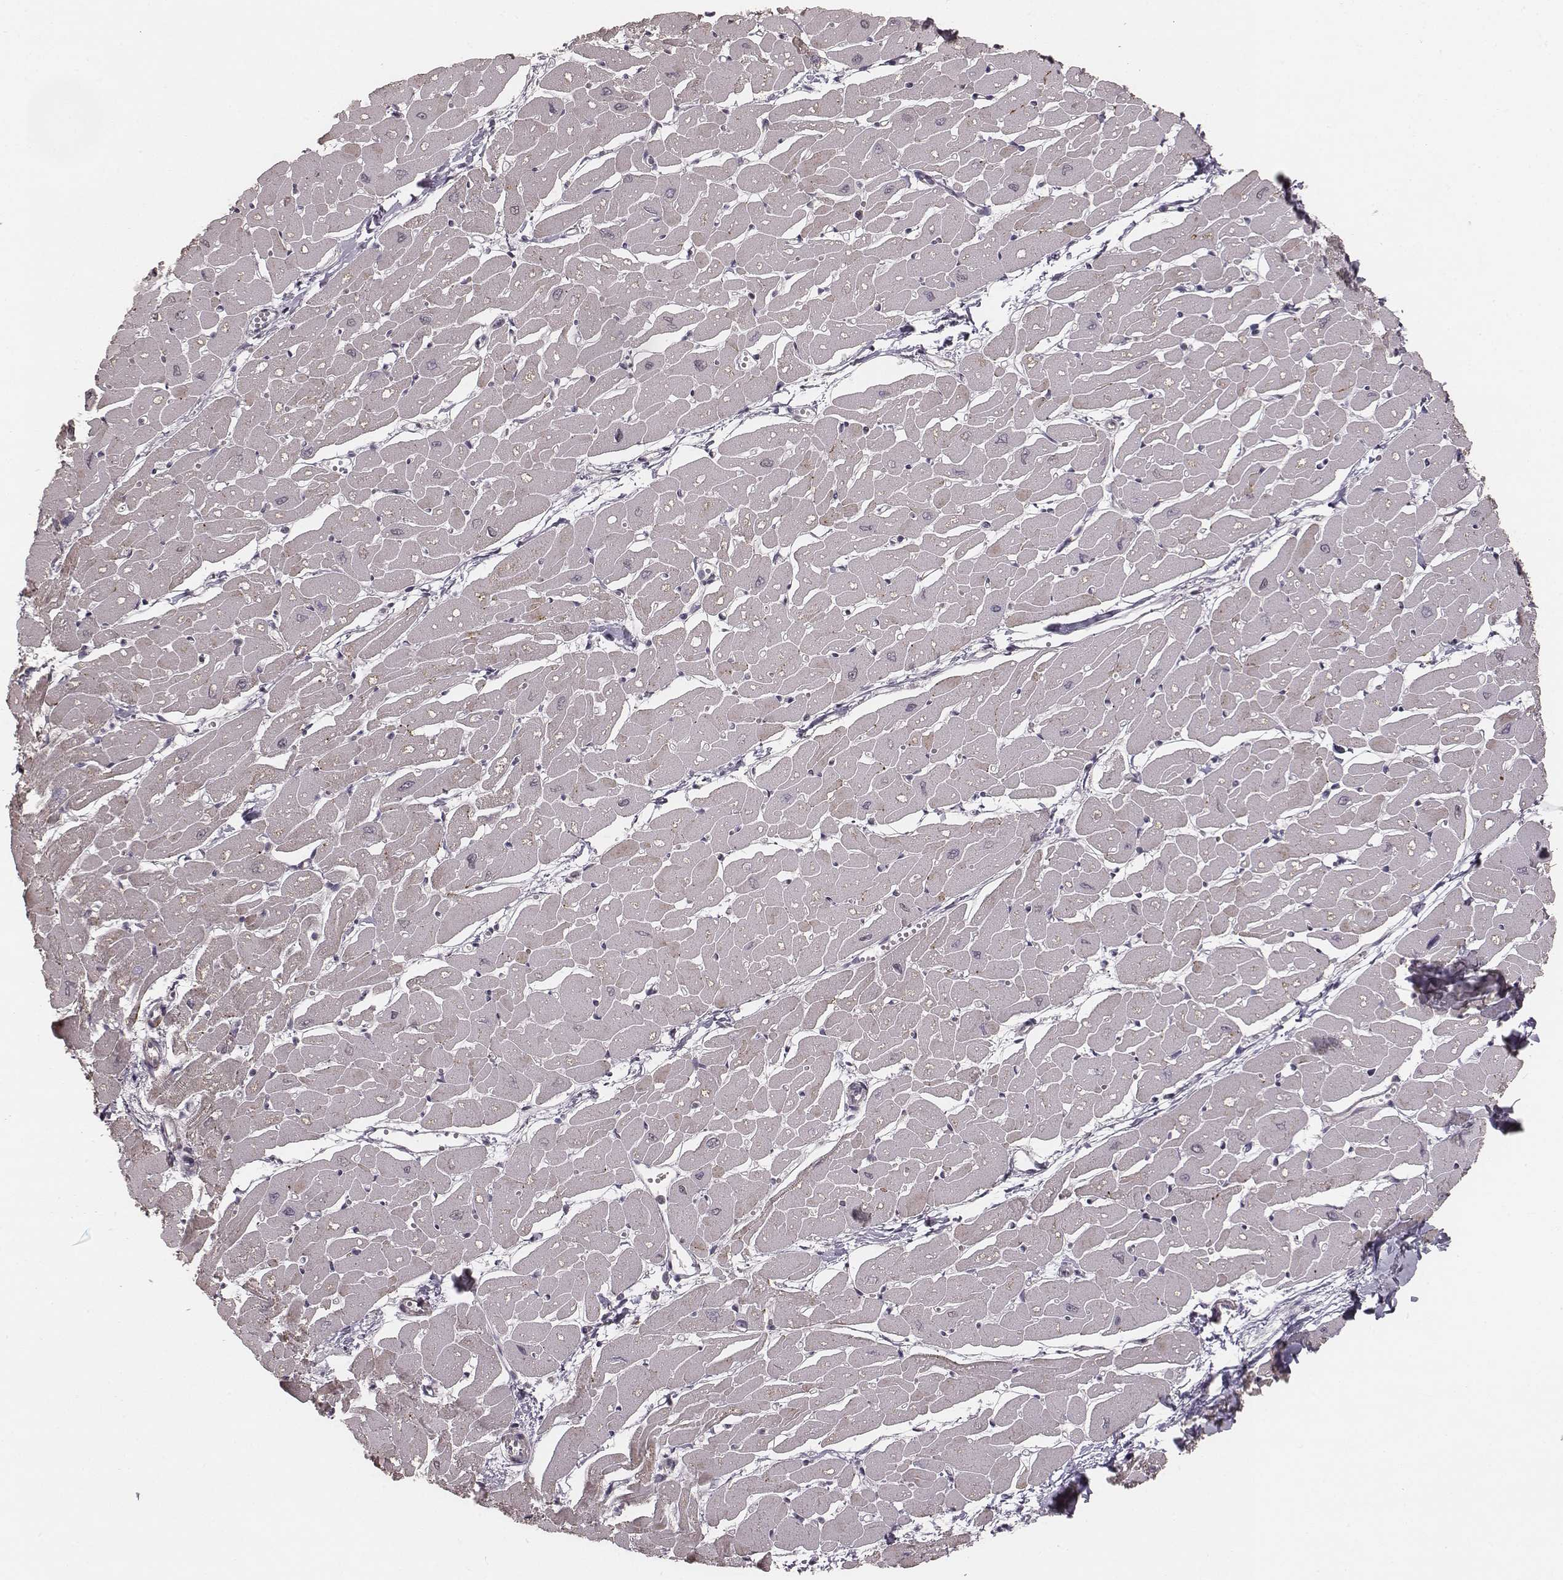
{"staining": {"intensity": "moderate", "quantity": "<25%", "location": "cytoplasmic/membranous"}, "tissue": "heart muscle", "cell_type": "Cardiomyocytes", "image_type": "normal", "snomed": [{"axis": "morphology", "description": "Normal tissue, NOS"}, {"axis": "topography", "description": "Heart"}], "caption": "The image displays immunohistochemical staining of unremarkable heart muscle. There is moderate cytoplasmic/membranous staining is appreciated in approximately <25% of cardiomyocytes.", "gene": "SLC7A4", "patient": {"sex": "male", "age": 57}}